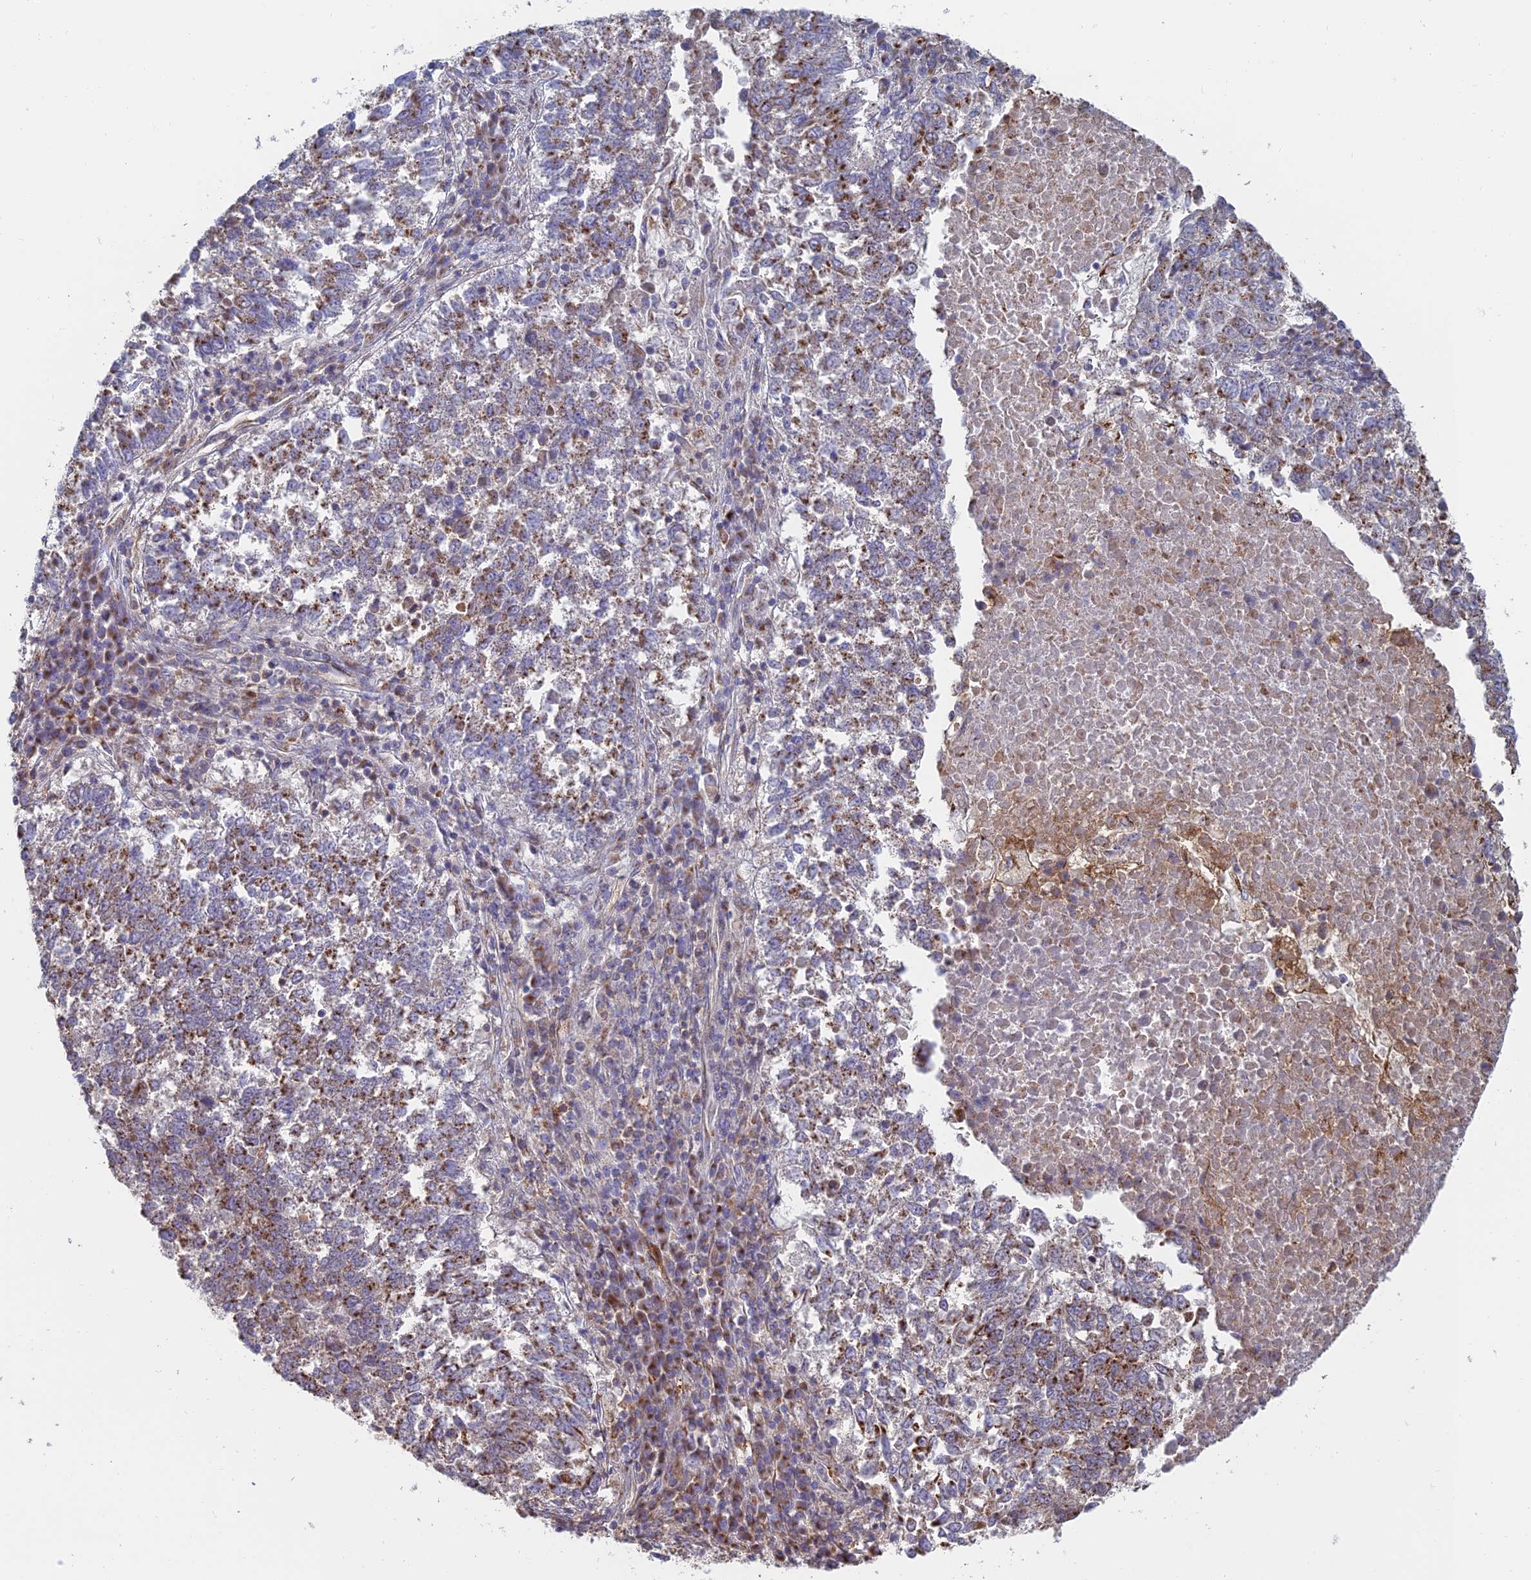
{"staining": {"intensity": "moderate", "quantity": ">75%", "location": "cytoplasmic/membranous"}, "tissue": "lung cancer", "cell_type": "Tumor cells", "image_type": "cancer", "snomed": [{"axis": "morphology", "description": "Squamous cell carcinoma, NOS"}, {"axis": "topography", "description": "Lung"}], "caption": "Moderate cytoplasmic/membranous protein expression is identified in approximately >75% of tumor cells in lung cancer (squamous cell carcinoma). Using DAB (3,3'-diaminobenzidine) (brown) and hematoxylin (blue) stains, captured at high magnification using brightfield microscopy.", "gene": "HS2ST1", "patient": {"sex": "male", "age": 73}}